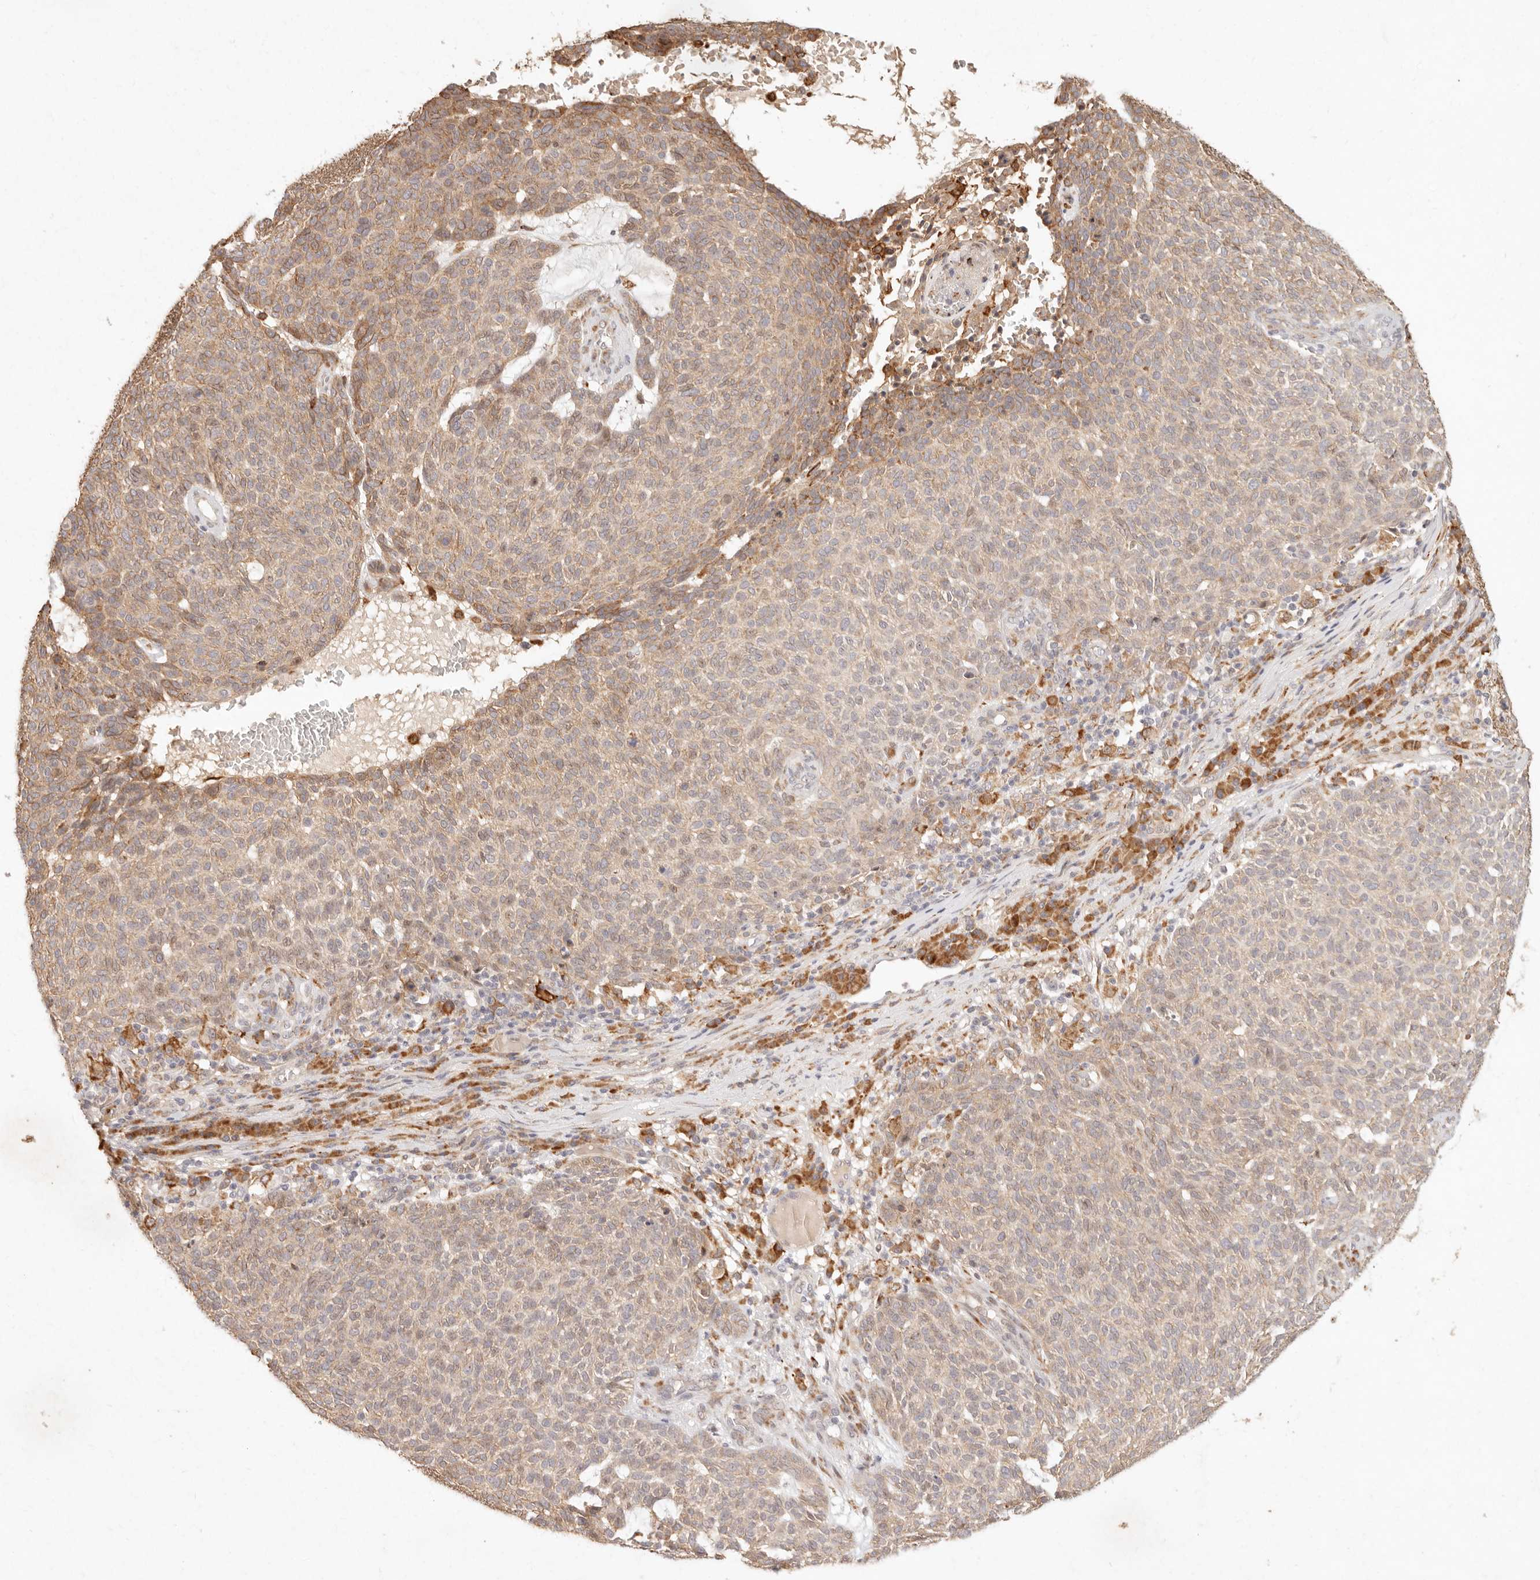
{"staining": {"intensity": "moderate", "quantity": "25%-75%", "location": "cytoplasmic/membranous"}, "tissue": "skin cancer", "cell_type": "Tumor cells", "image_type": "cancer", "snomed": [{"axis": "morphology", "description": "Squamous cell carcinoma, NOS"}, {"axis": "topography", "description": "Skin"}], "caption": "The histopathology image displays staining of skin cancer, revealing moderate cytoplasmic/membranous protein positivity (brown color) within tumor cells.", "gene": "C1orf127", "patient": {"sex": "female", "age": 90}}